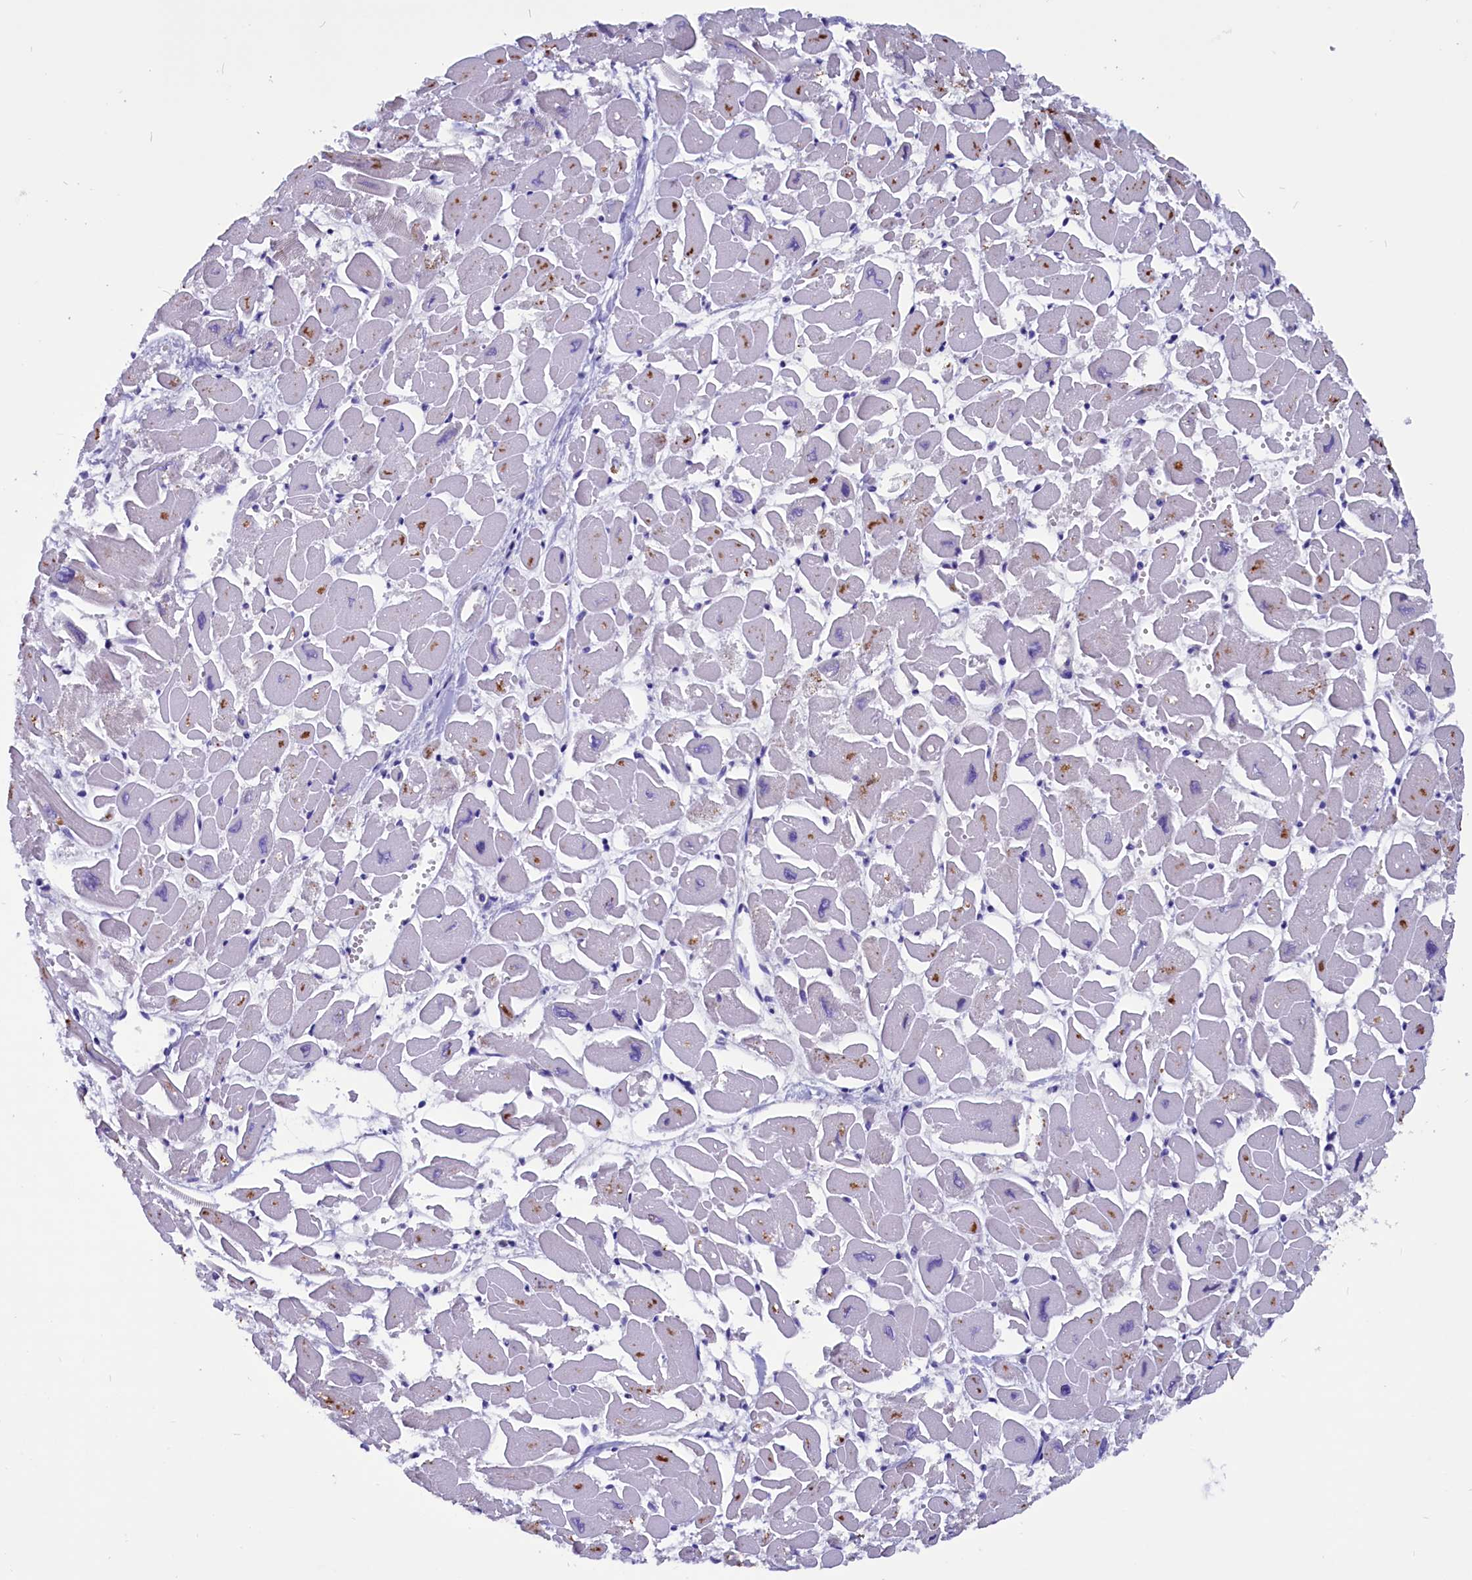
{"staining": {"intensity": "weak", "quantity": "25%-75%", "location": "cytoplasmic/membranous"}, "tissue": "heart muscle", "cell_type": "Cardiomyocytes", "image_type": "normal", "snomed": [{"axis": "morphology", "description": "Normal tissue, NOS"}, {"axis": "topography", "description": "Heart"}], "caption": "Cardiomyocytes demonstrate low levels of weak cytoplasmic/membranous expression in approximately 25%-75% of cells in normal heart muscle.", "gene": "CCBE1", "patient": {"sex": "male", "age": 54}}